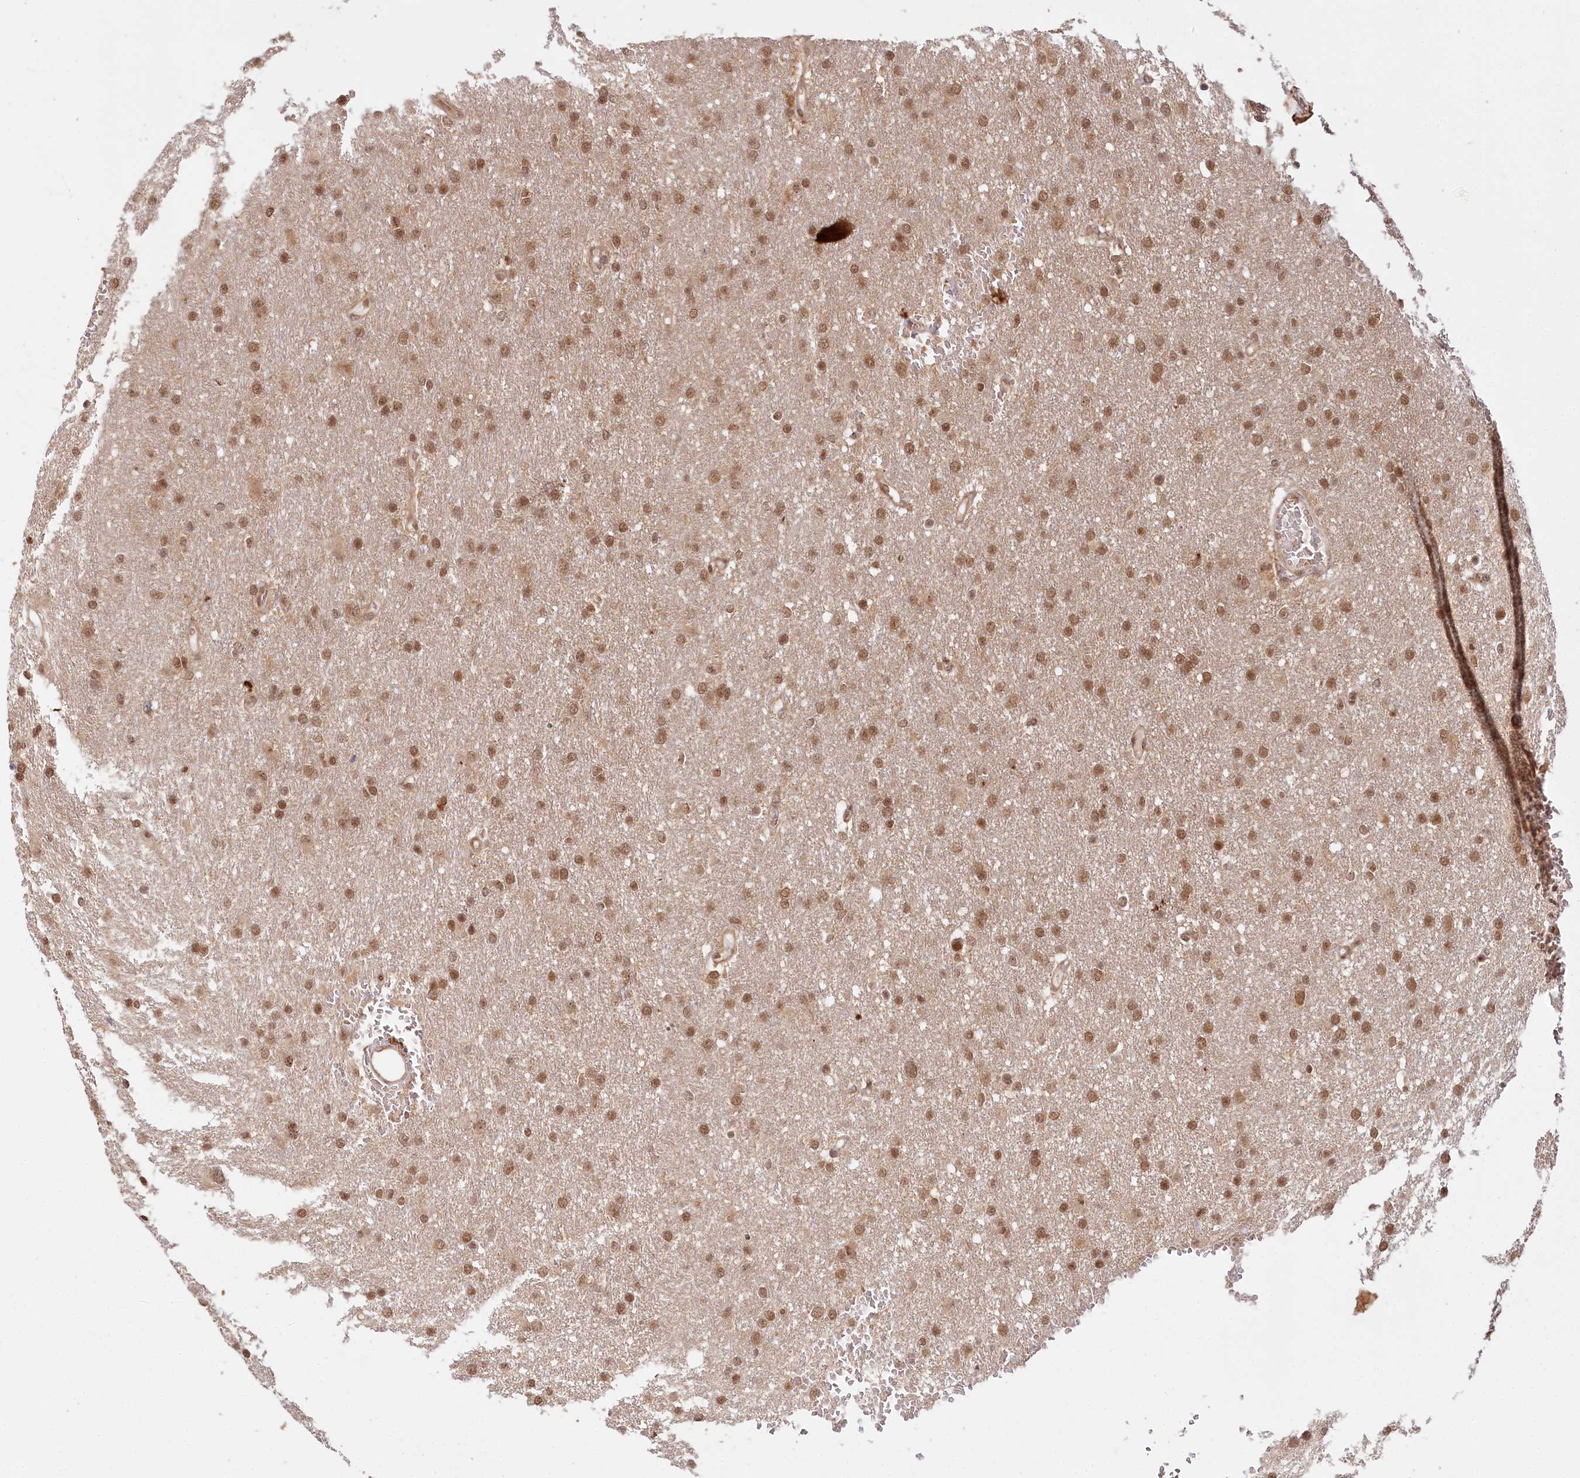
{"staining": {"intensity": "moderate", "quantity": ">75%", "location": "nuclear"}, "tissue": "glioma", "cell_type": "Tumor cells", "image_type": "cancer", "snomed": [{"axis": "morphology", "description": "Glioma, malignant, High grade"}, {"axis": "topography", "description": "Cerebral cortex"}], "caption": "Immunohistochemistry (DAB (3,3'-diaminobenzidine)) staining of human glioma exhibits moderate nuclear protein expression in approximately >75% of tumor cells.", "gene": "CCDC65", "patient": {"sex": "female", "age": 36}}